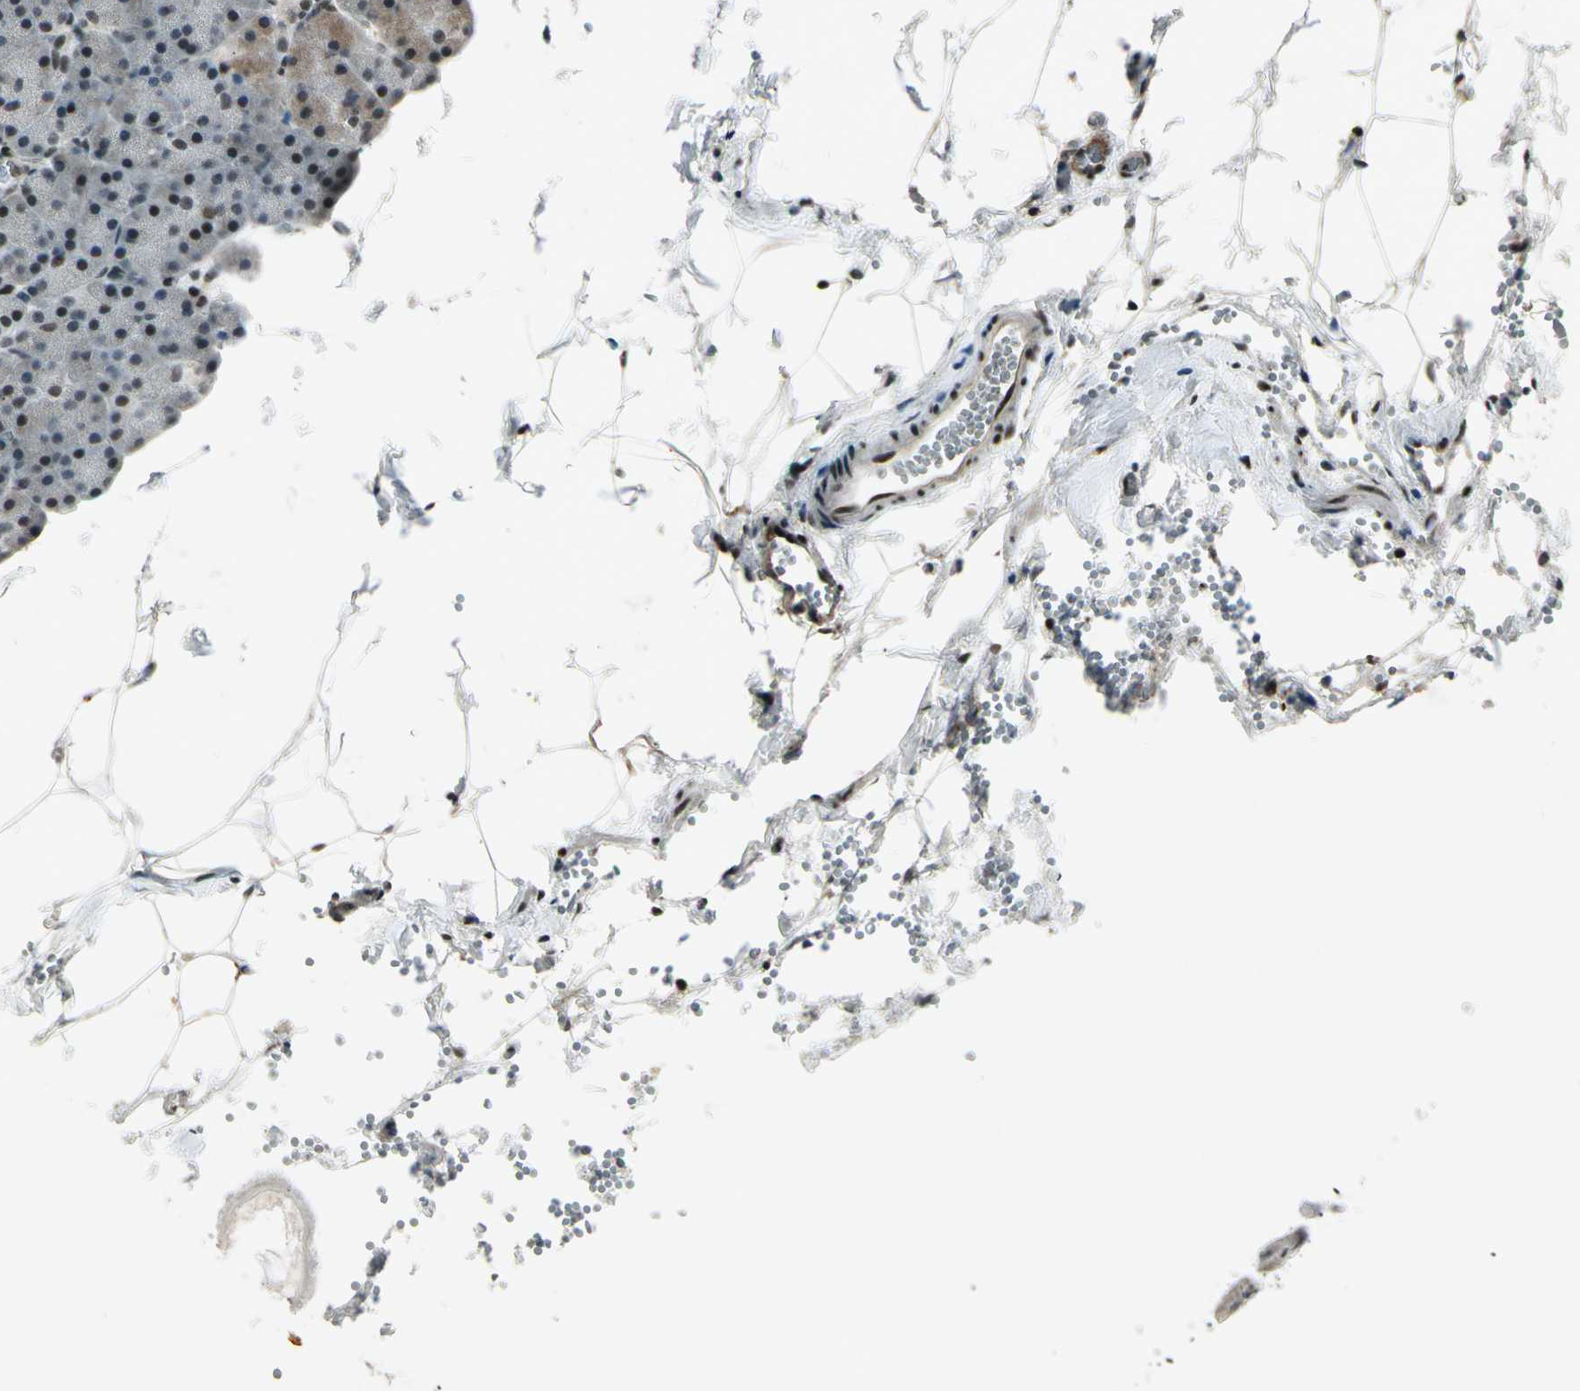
{"staining": {"intensity": "weak", "quantity": "25%-75%", "location": "cytoplasmic/membranous"}, "tissue": "pancreas", "cell_type": "Exocrine glandular cells", "image_type": "normal", "snomed": [{"axis": "morphology", "description": "Normal tissue, NOS"}, {"axis": "topography", "description": "Pancreas"}], "caption": "This micrograph displays IHC staining of normal human pancreas, with low weak cytoplasmic/membranous positivity in approximately 25%-75% of exocrine glandular cells.", "gene": "NR2C2", "patient": {"sex": "female", "age": 35}}